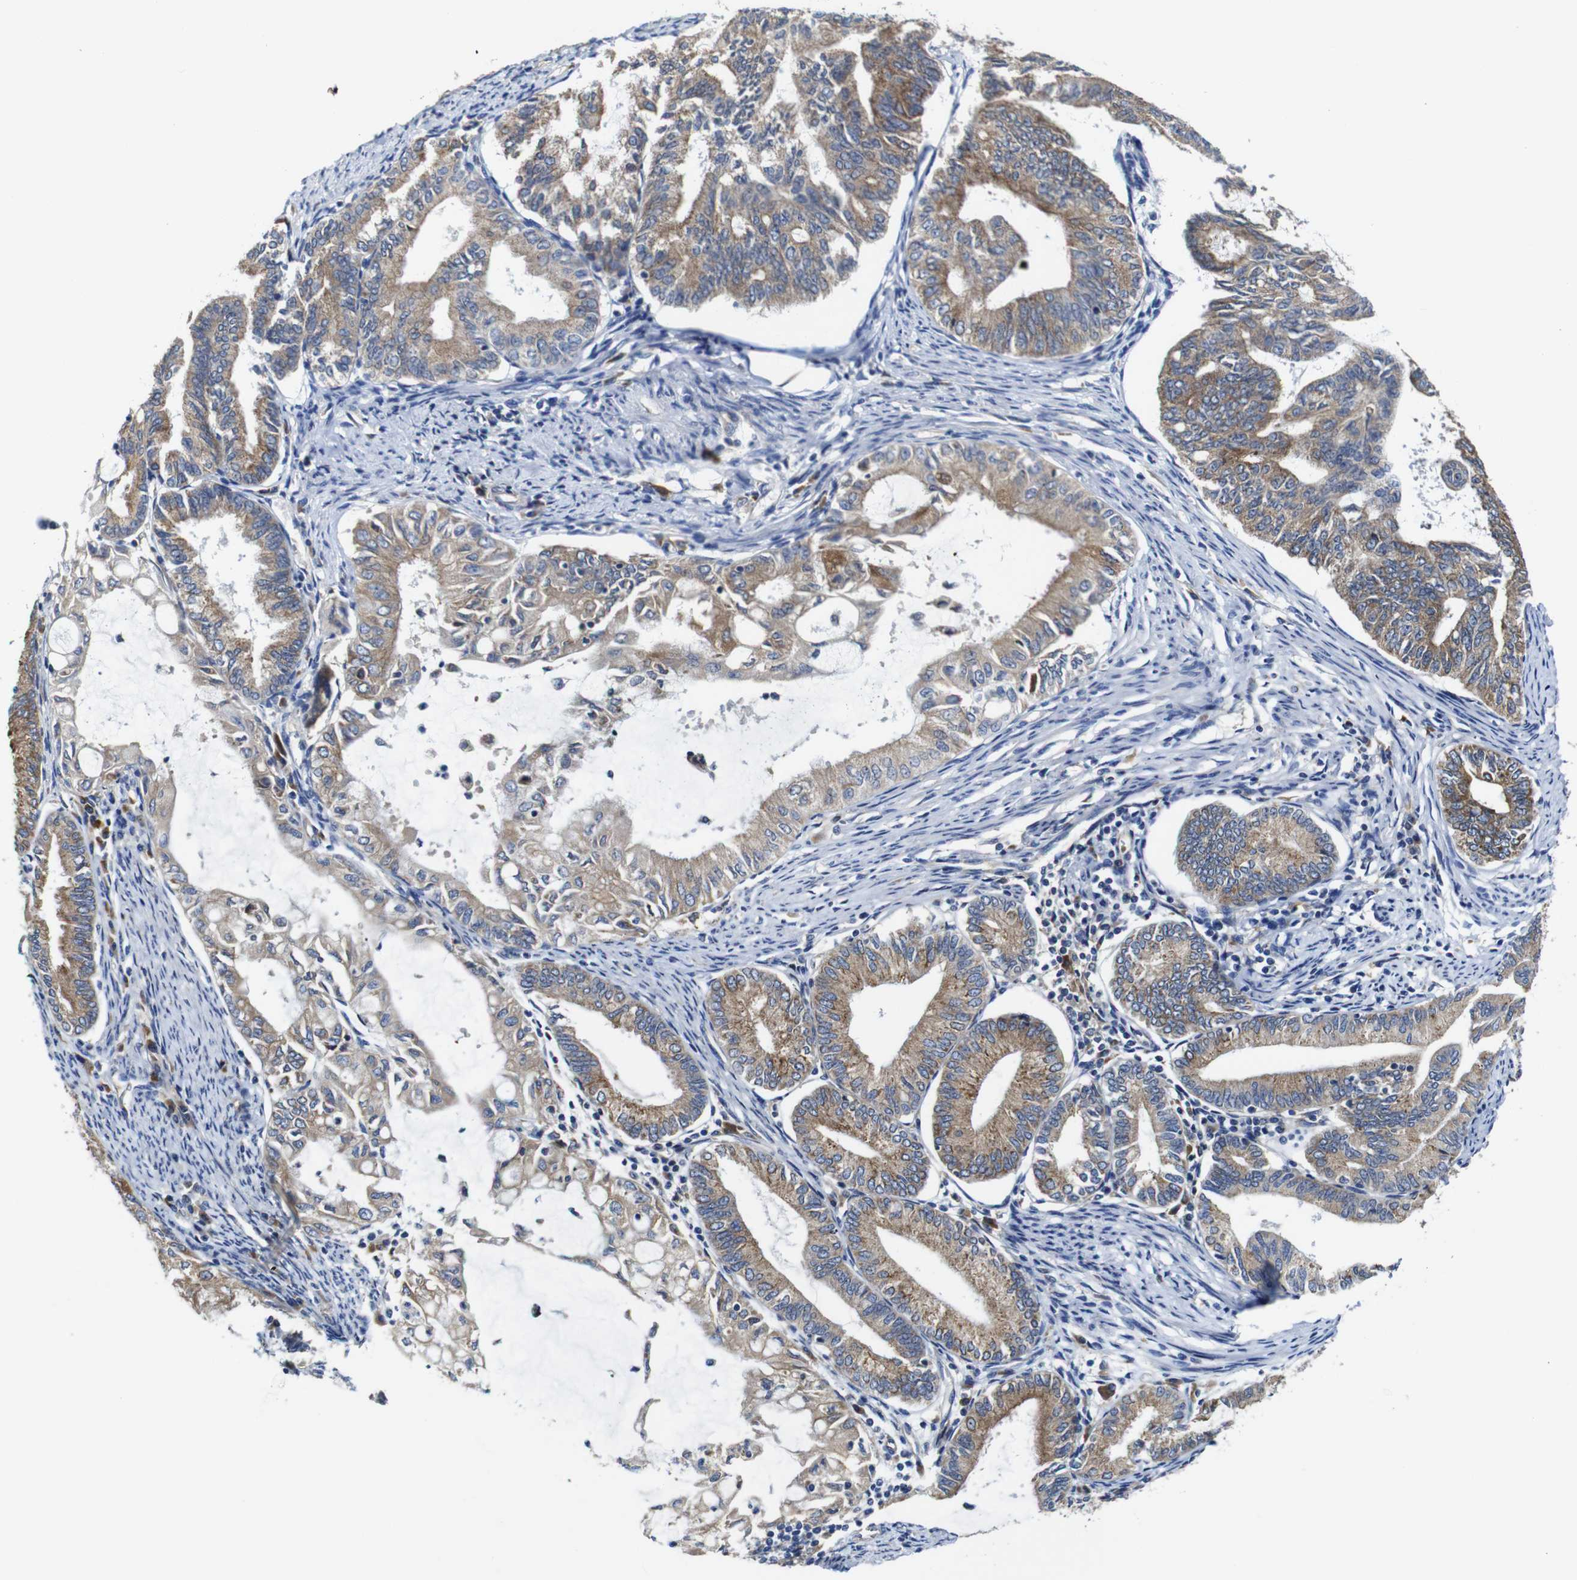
{"staining": {"intensity": "moderate", "quantity": "25%-75%", "location": "cytoplasmic/membranous"}, "tissue": "endometrial cancer", "cell_type": "Tumor cells", "image_type": "cancer", "snomed": [{"axis": "morphology", "description": "Adenocarcinoma, NOS"}, {"axis": "topography", "description": "Endometrium"}], "caption": "IHC photomicrograph of neoplastic tissue: human endometrial cancer (adenocarcinoma) stained using immunohistochemistry reveals medium levels of moderate protein expression localized specifically in the cytoplasmic/membranous of tumor cells, appearing as a cytoplasmic/membranous brown color.", "gene": "CLCC1", "patient": {"sex": "female", "age": 86}}